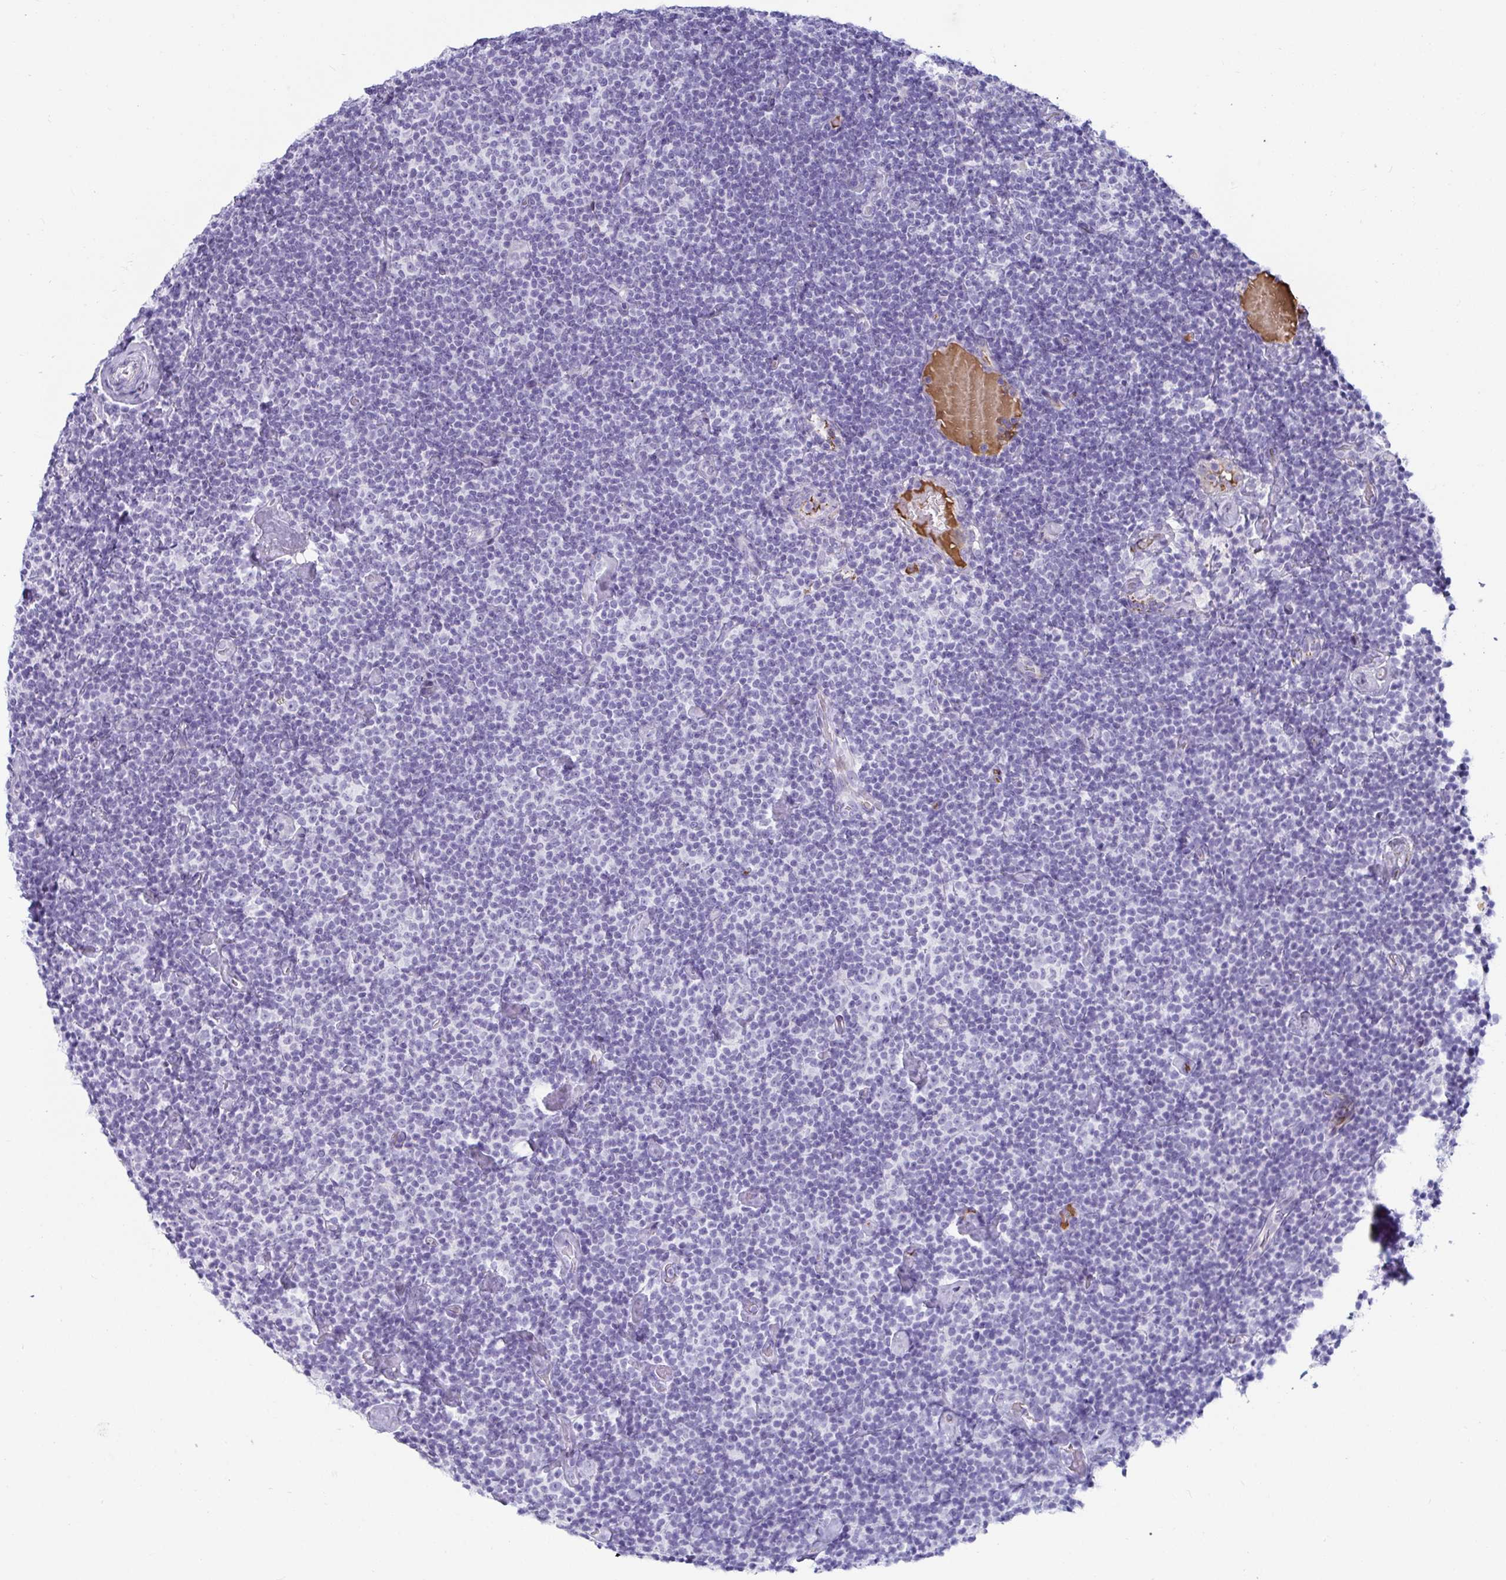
{"staining": {"intensity": "negative", "quantity": "none", "location": "none"}, "tissue": "lymphoma", "cell_type": "Tumor cells", "image_type": "cancer", "snomed": [{"axis": "morphology", "description": "Malignant lymphoma, non-Hodgkin's type, Low grade"}, {"axis": "topography", "description": "Lymph node"}], "caption": "A micrograph of human malignant lymphoma, non-Hodgkin's type (low-grade) is negative for staining in tumor cells.", "gene": "NPY", "patient": {"sex": "male", "age": 81}}